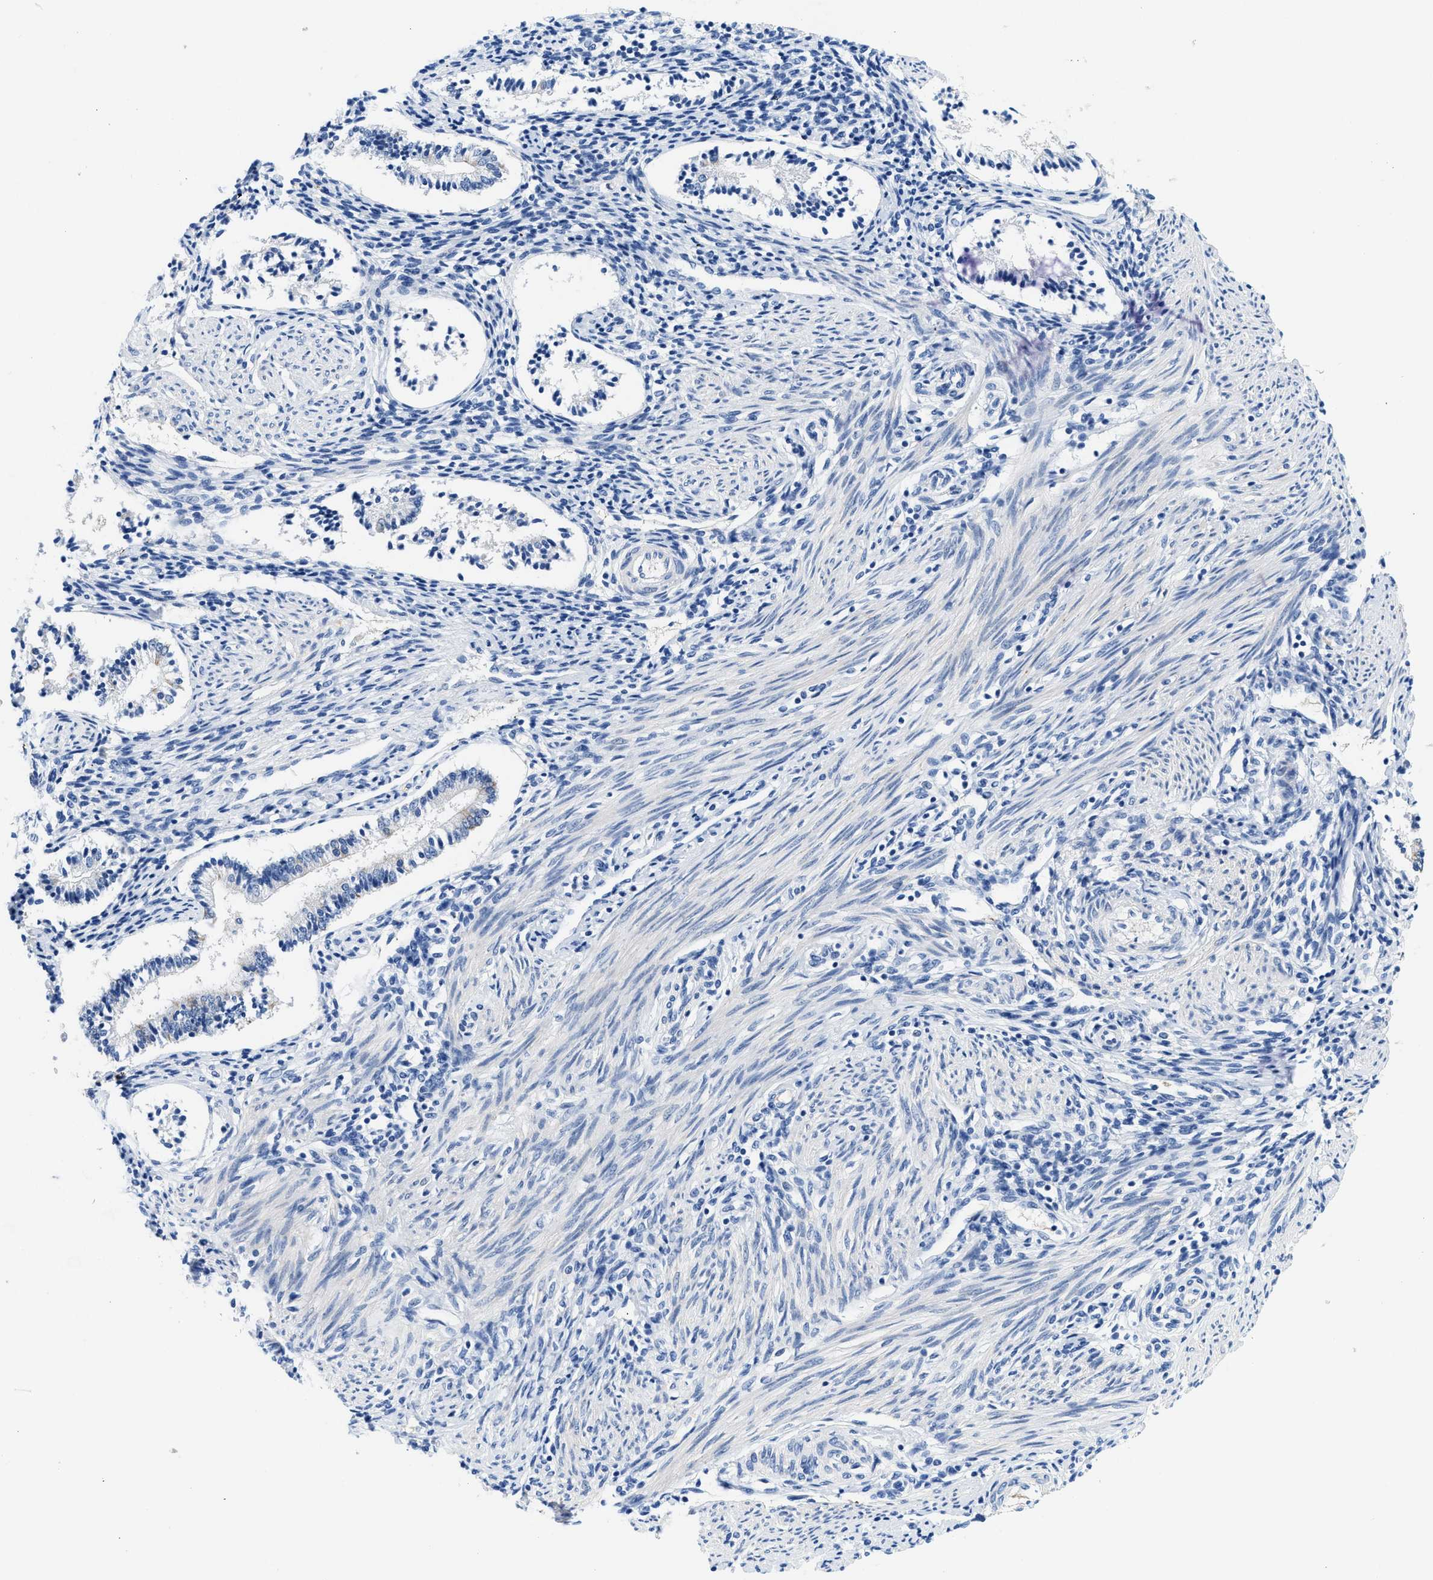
{"staining": {"intensity": "negative", "quantity": "none", "location": "none"}, "tissue": "endometrium", "cell_type": "Cells in endometrial stroma", "image_type": "normal", "snomed": [{"axis": "morphology", "description": "Normal tissue, NOS"}, {"axis": "topography", "description": "Endometrium"}], "caption": "Micrograph shows no significant protein staining in cells in endometrial stroma of benign endometrium.", "gene": "BPGM", "patient": {"sex": "female", "age": 42}}